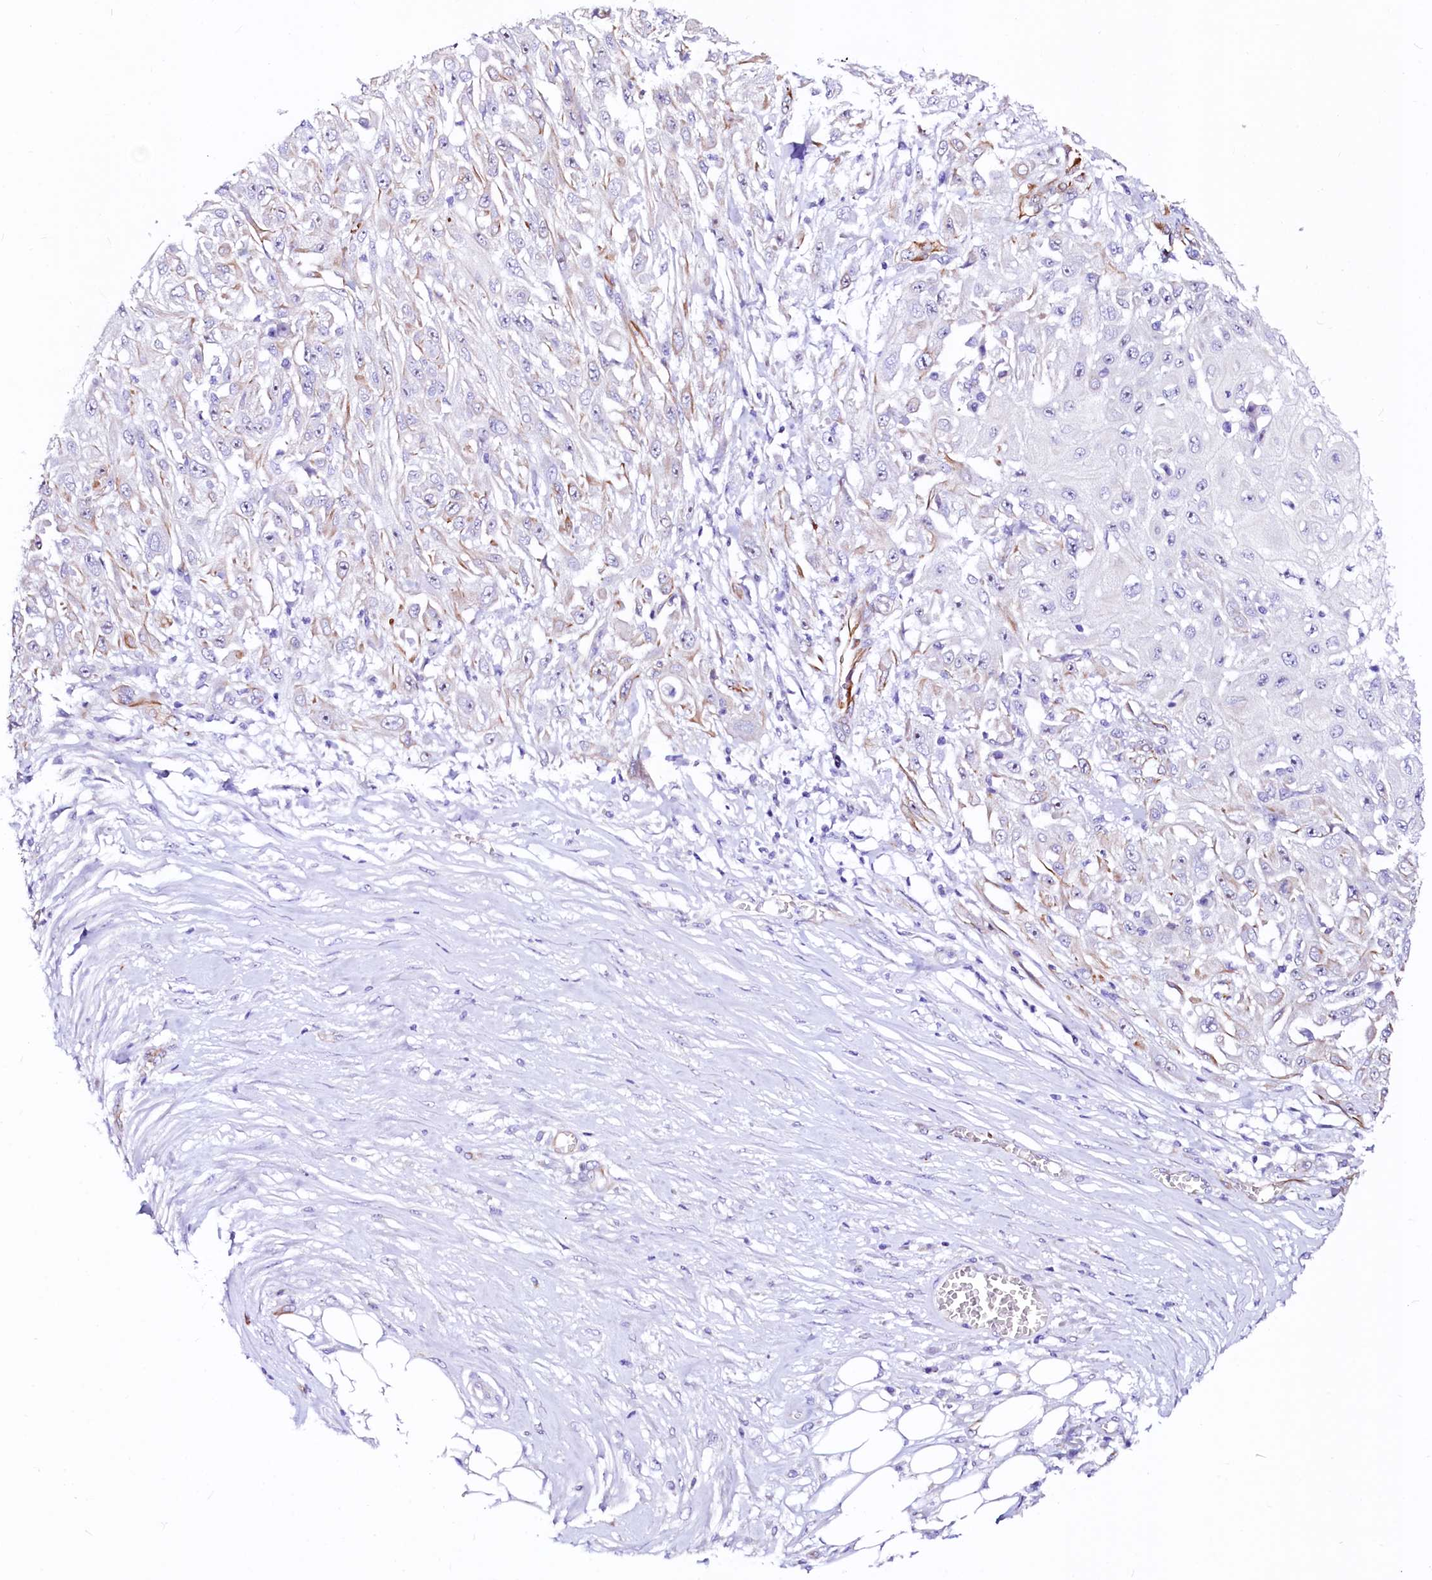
{"staining": {"intensity": "negative", "quantity": "none", "location": "none"}, "tissue": "skin cancer", "cell_type": "Tumor cells", "image_type": "cancer", "snomed": [{"axis": "morphology", "description": "Squamous cell carcinoma, NOS"}, {"axis": "morphology", "description": "Squamous cell carcinoma, metastatic, NOS"}, {"axis": "topography", "description": "Skin"}, {"axis": "topography", "description": "Lymph node"}], "caption": "Squamous cell carcinoma (skin) stained for a protein using immunohistochemistry shows no expression tumor cells.", "gene": "SFR1", "patient": {"sex": "male", "age": 75}}